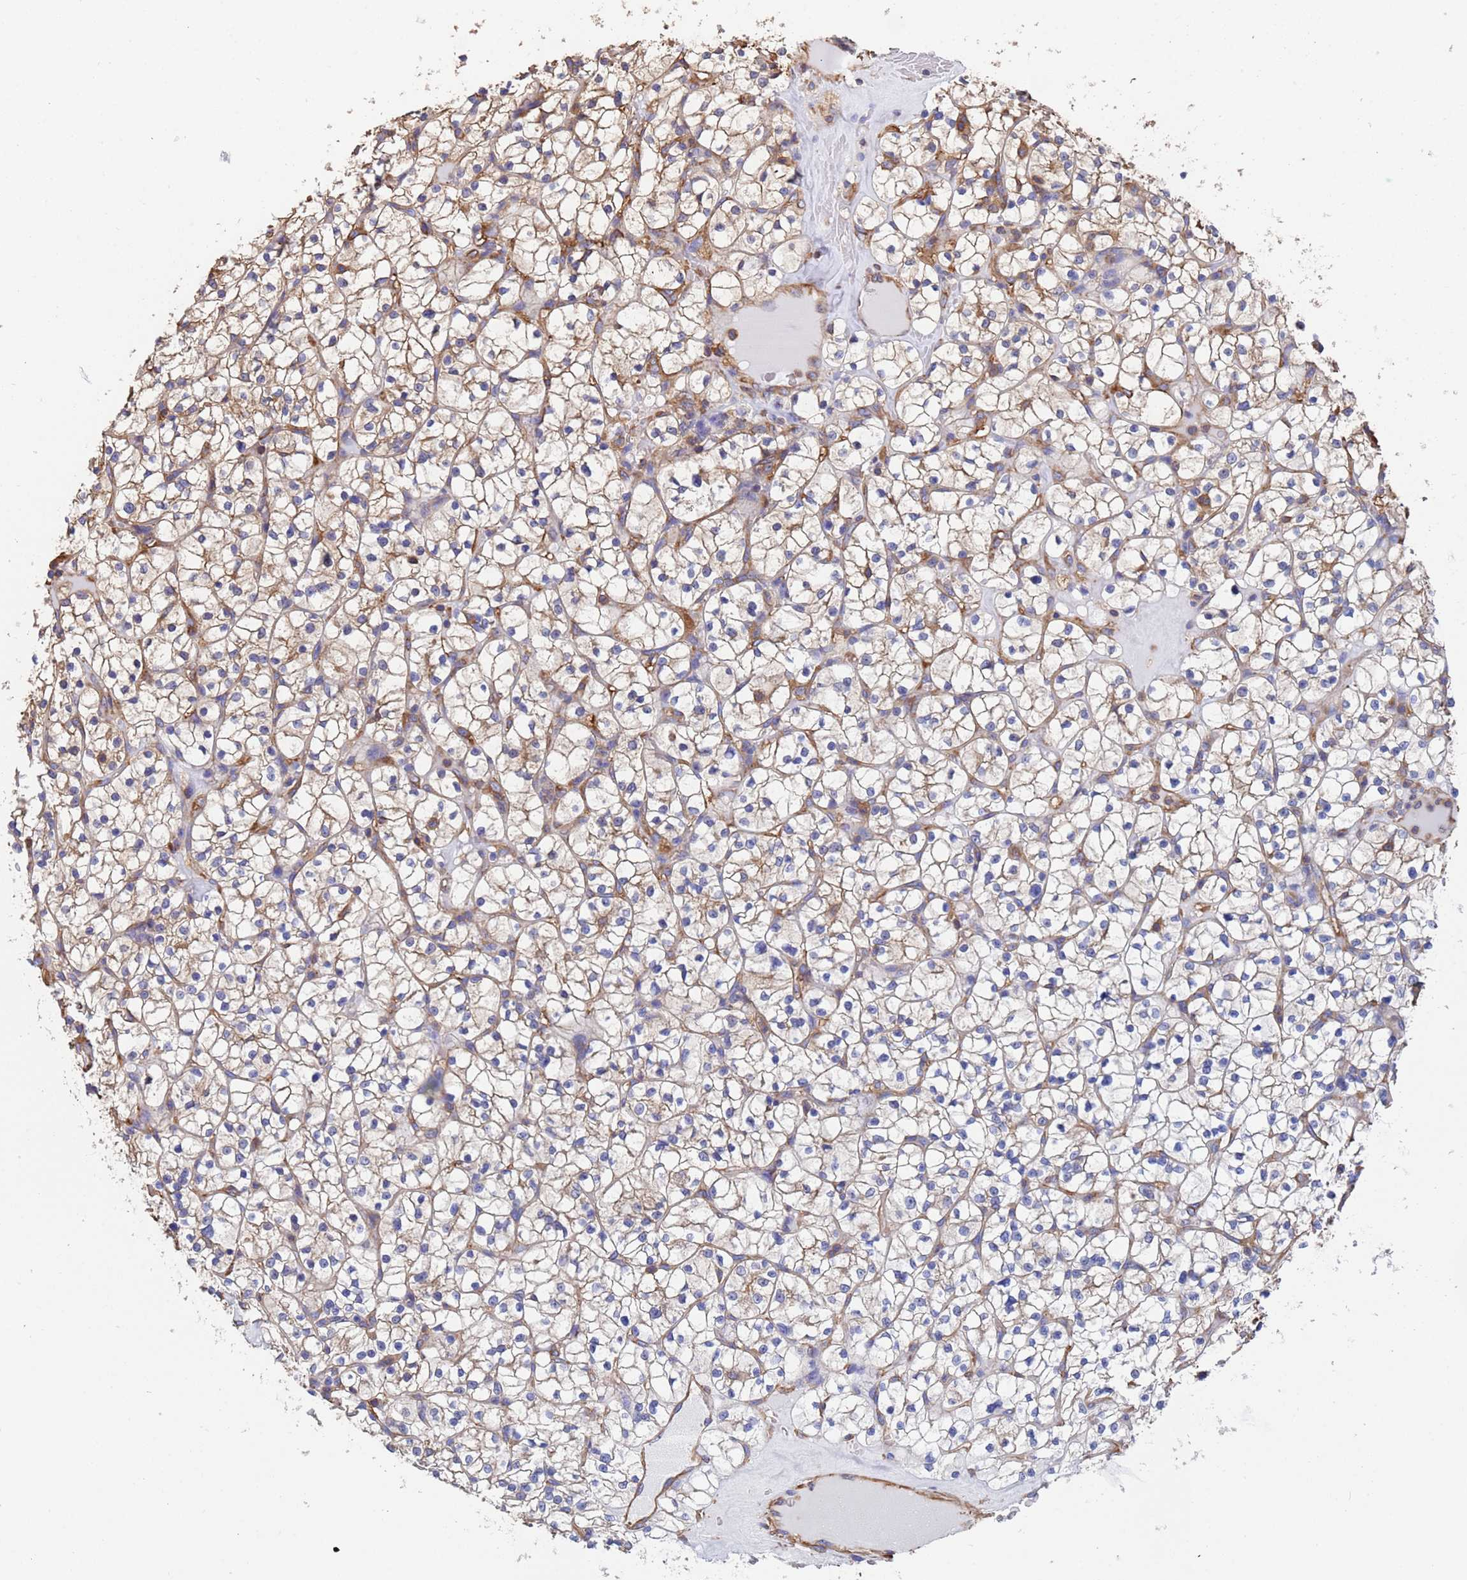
{"staining": {"intensity": "weak", "quantity": ">75%", "location": "cytoplasmic/membranous"}, "tissue": "renal cancer", "cell_type": "Tumor cells", "image_type": "cancer", "snomed": [{"axis": "morphology", "description": "Adenocarcinoma, NOS"}, {"axis": "topography", "description": "Kidney"}], "caption": "Tumor cells display low levels of weak cytoplasmic/membranous positivity in approximately >75% of cells in human adenocarcinoma (renal).", "gene": "MYL12A", "patient": {"sex": "female", "age": 64}}